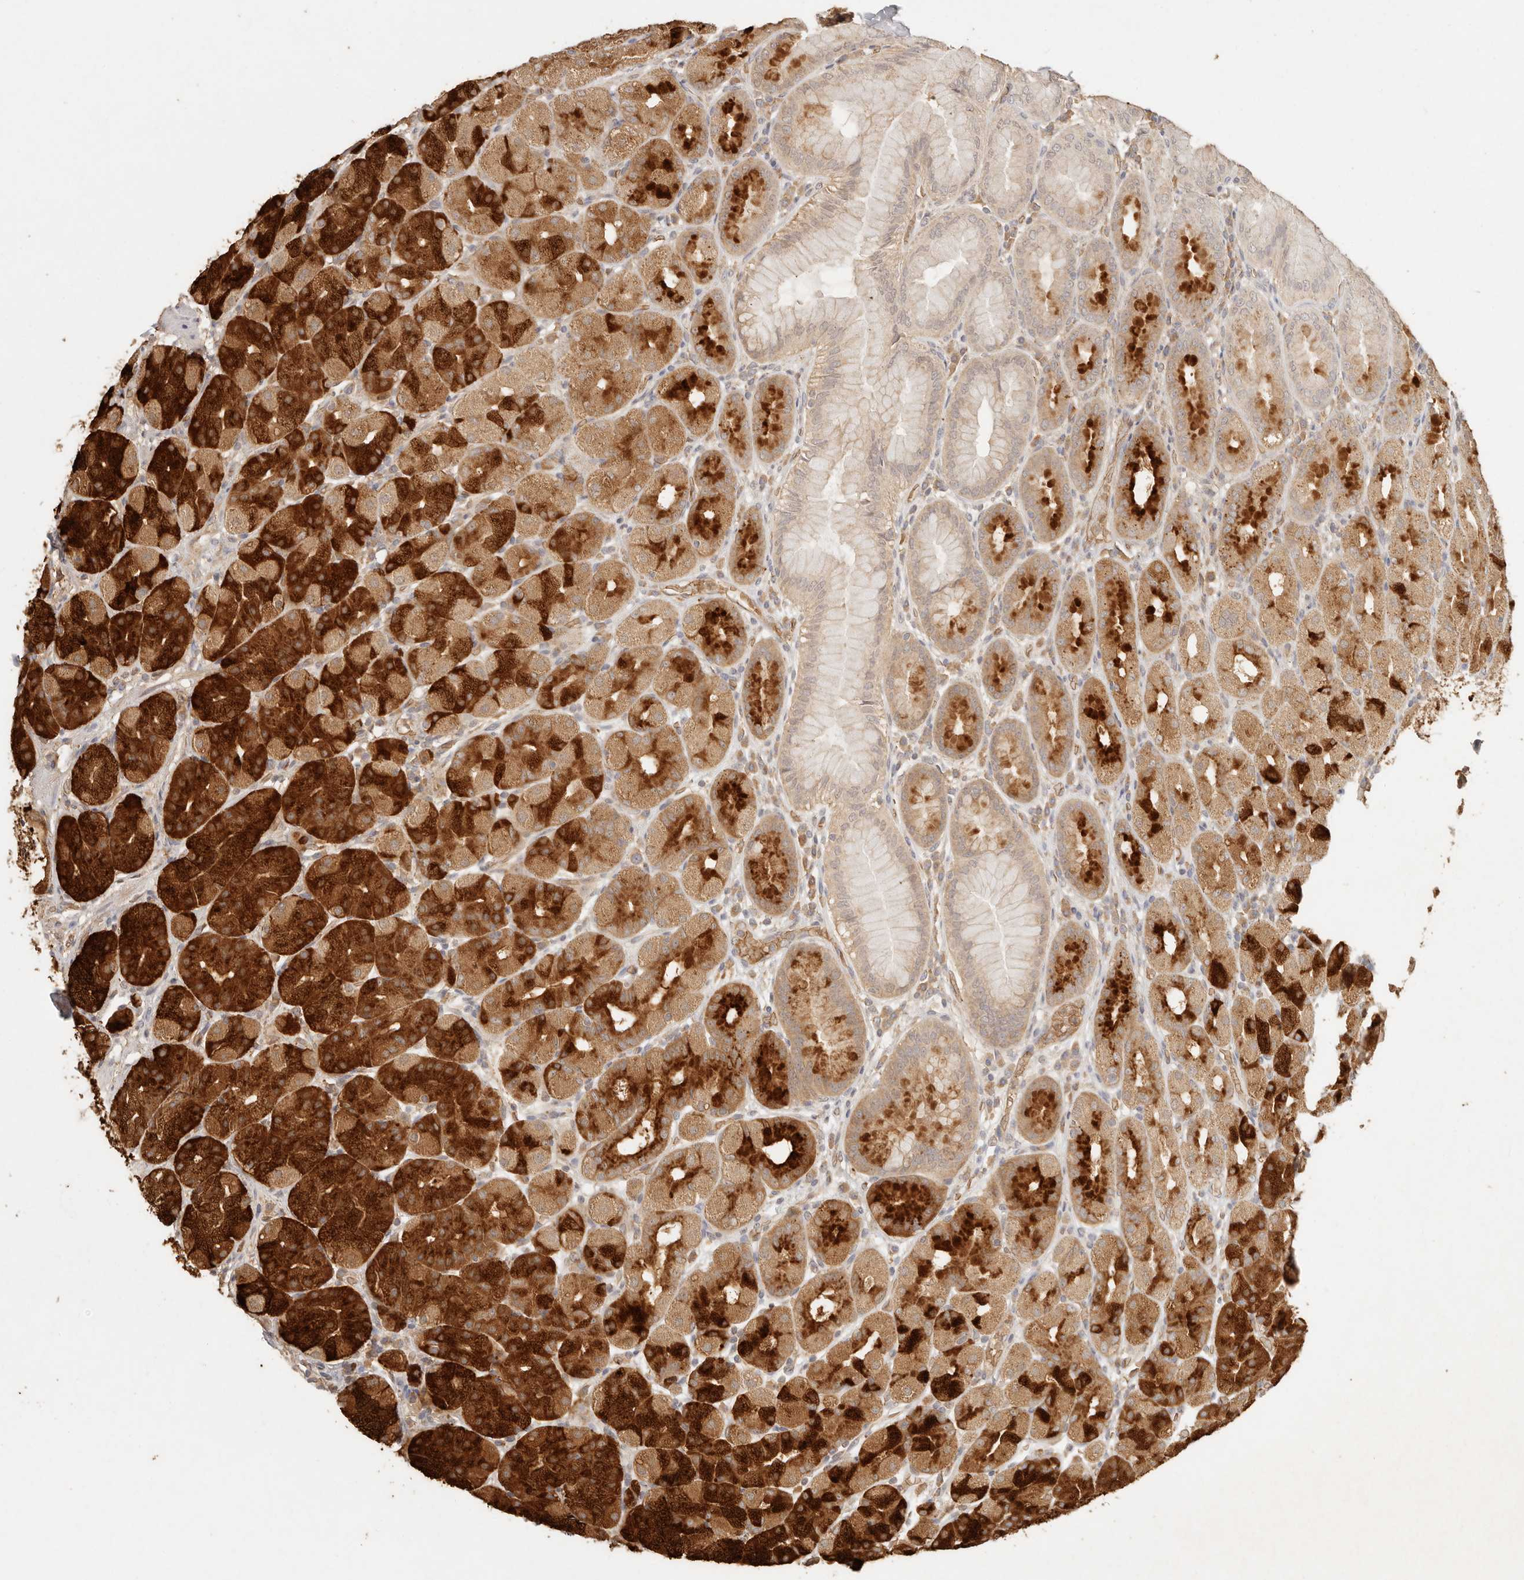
{"staining": {"intensity": "strong", "quantity": ">75%", "location": "cytoplasmic/membranous"}, "tissue": "stomach", "cell_type": "Glandular cells", "image_type": "normal", "snomed": [{"axis": "morphology", "description": "Normal tissue, NOS"}, {"axis": "topography", "description": "Stomach, upper"}], "caption": "Glandular cells display high levels of strong cytoplasmic/membranous positivity in approximately >75% of cells in unremarkable stomach.", "gene": "INTS11", "patient": {"sex": "male", "age": 68}}